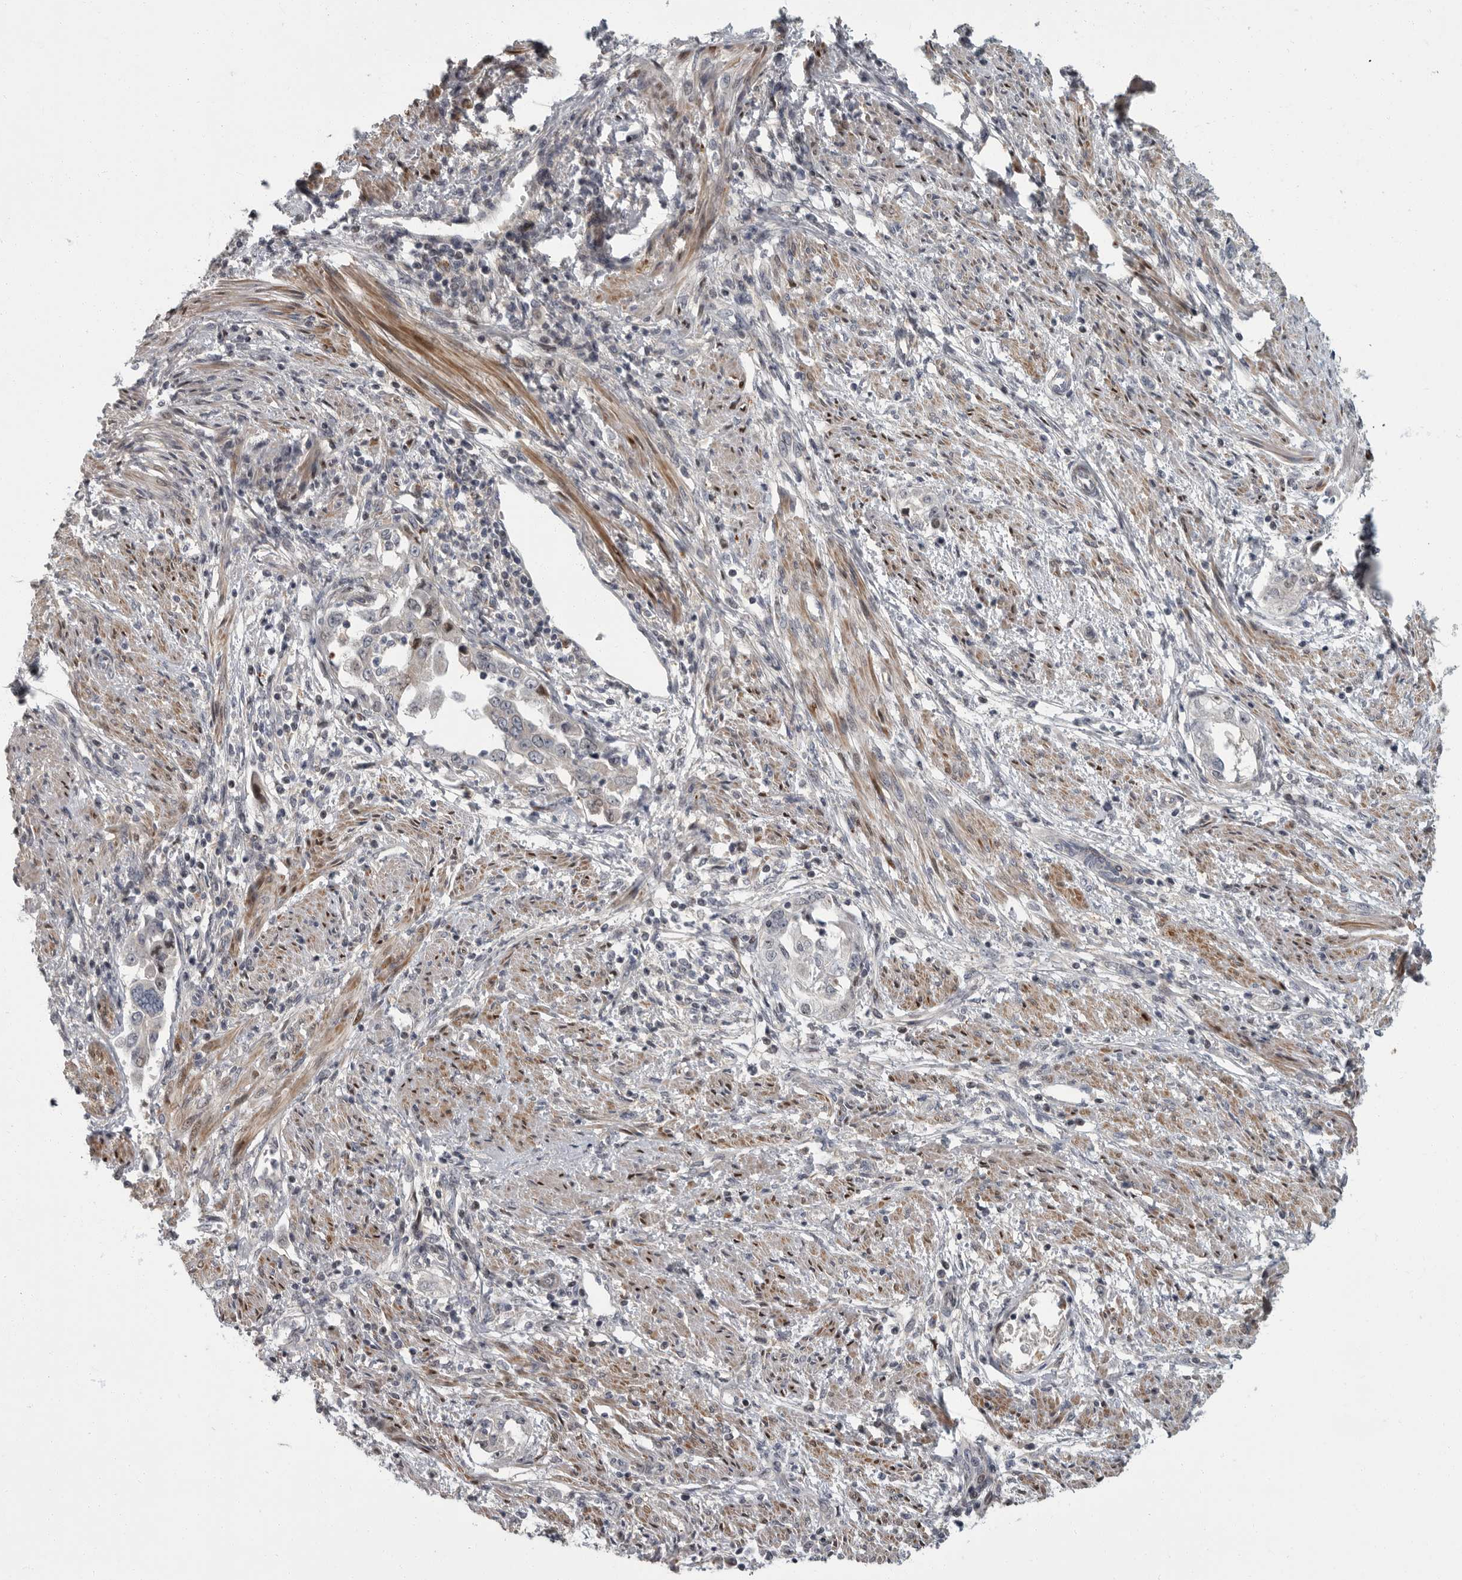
{"staining": {"intensity": "negative", "quantity": "none", "location": "none"}, "tissue": "endometrial cancer", "cell_type": "Tumor cells", "image_type": "cancer", "snomed": [{"axis": "morphology", "description": "Adenocarcinoma, NOS"}, {"axis": "topography", "description": "Endometrium"}], "caption": "The immunohistochemistry (IHC) image has no significant staining in tumor cells of endometrial adenocarcinoma tissue.", "gene": "PDE7A", "patient": {"sex": "female", "age": 85}}